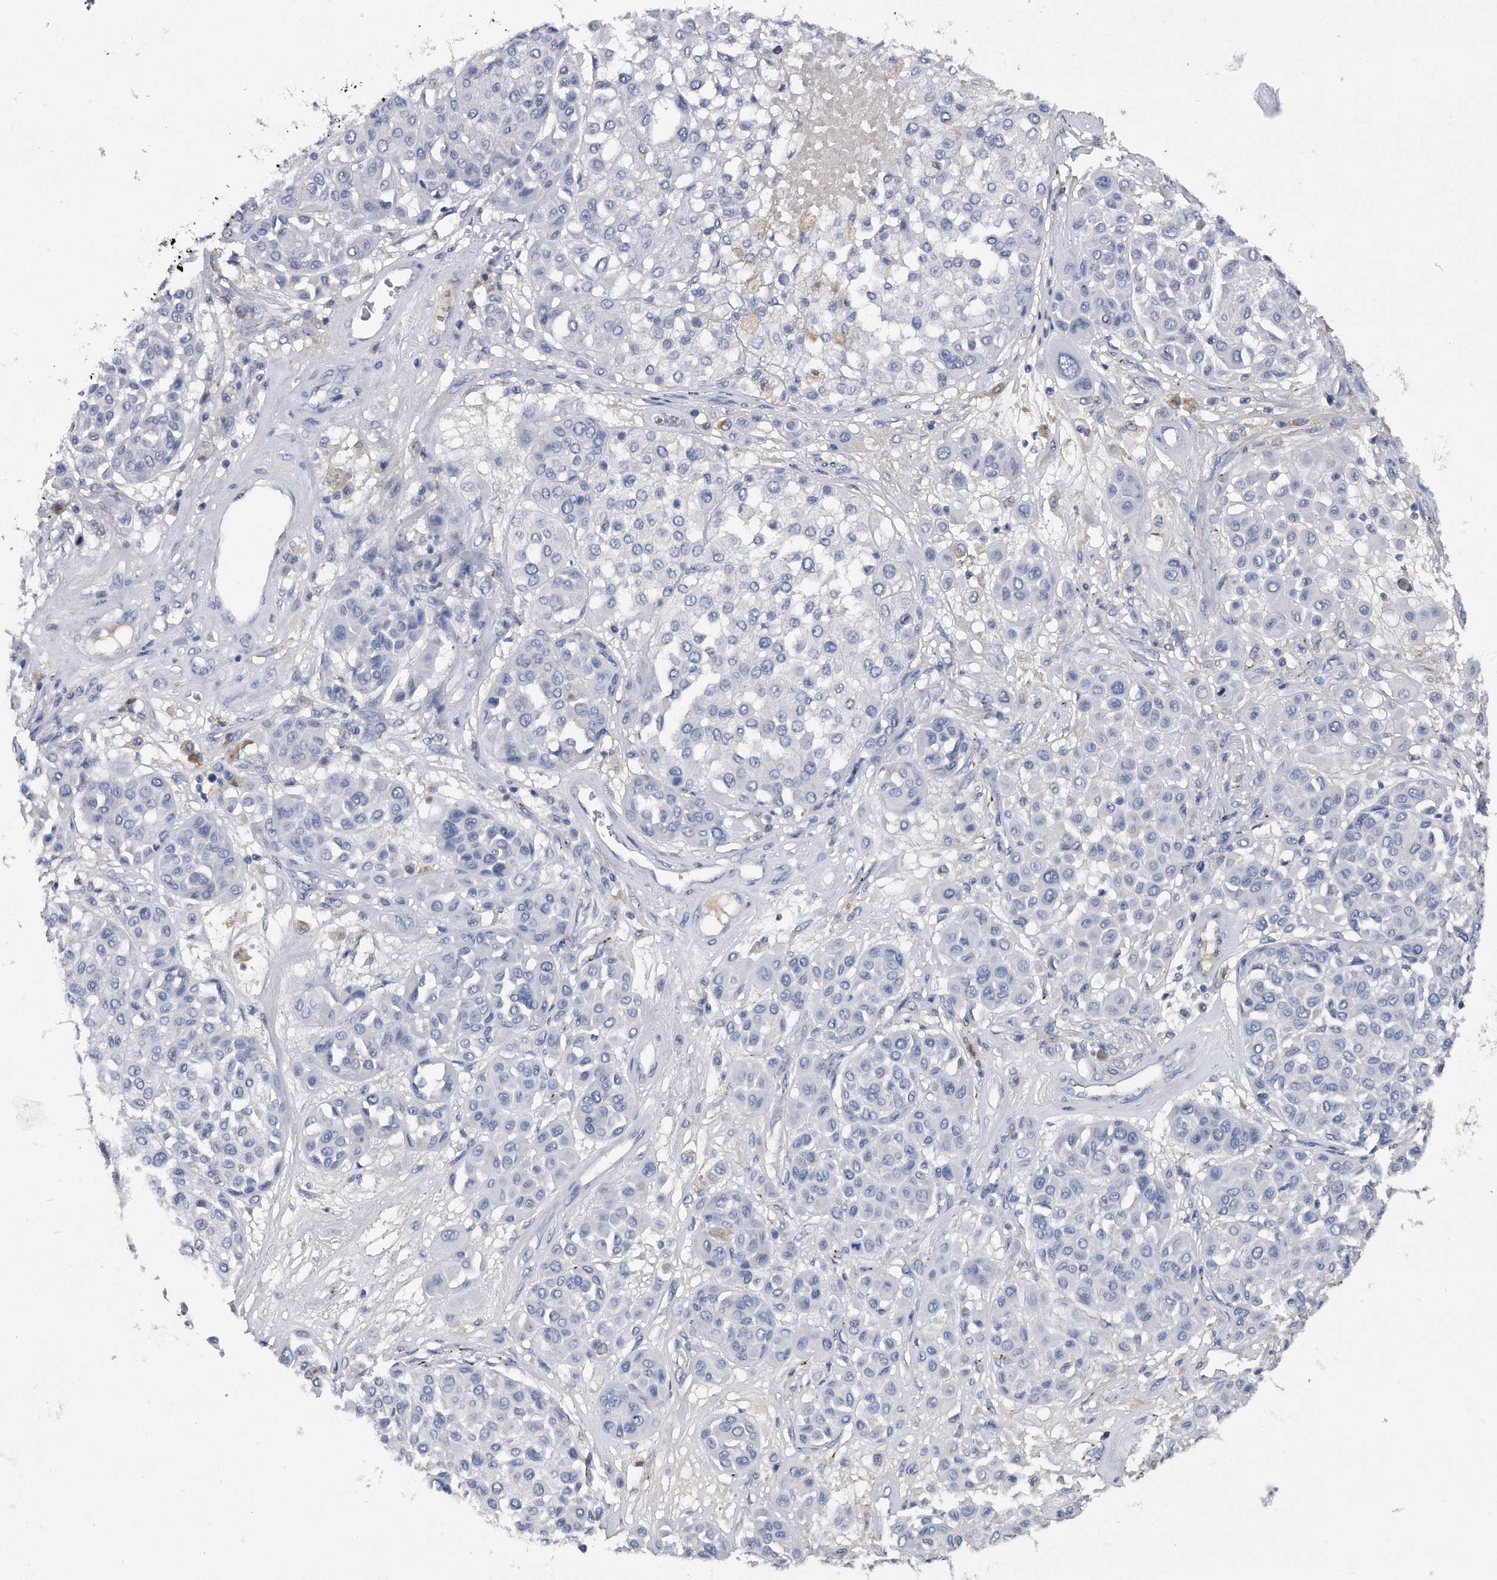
{"staining": {"intensity": "negative", "quantity": "none", "location": "none"}, "tissue": "melanoma", "cell_type": "Tumor cells", "image_type": "cancer", "snomed": [{"axis": "morphology", "description": "Malignant melanoma, Metastatic site"}, {"axis": "topography", "description": "Soft tissue"}], "caption": "This is an immunohistochemistry (IHC) photomicrograph of human malignant melanoma (metastatic site). There is no expression in tumor cells.", "gene": "ASNS", "patient": {"sex": "male", "age": 41}}